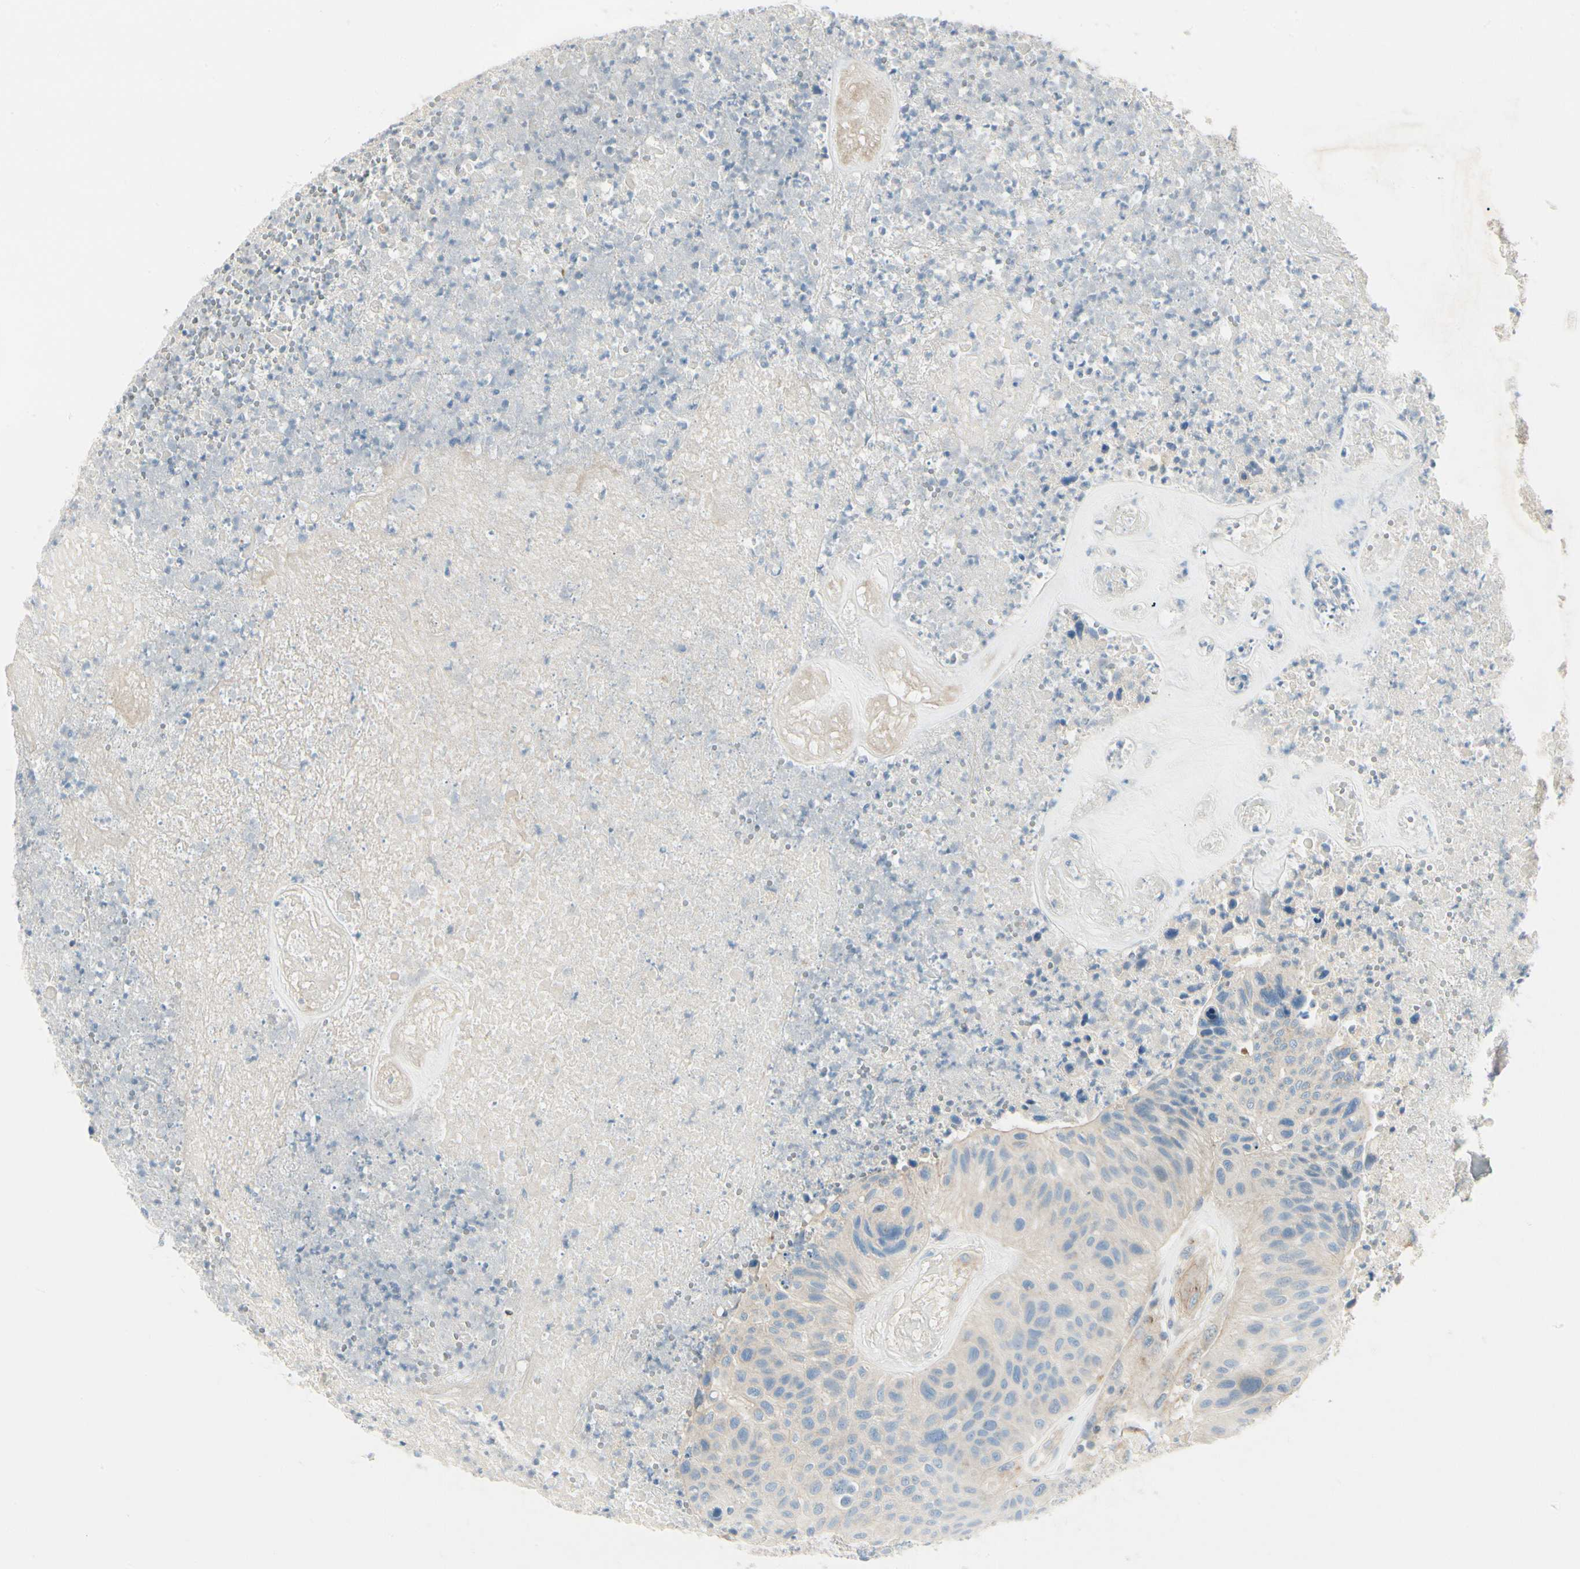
{"staining": {"intensity": "weak", "quantity": ">75%", "location": "cytoplasmic/membranous"}, "tissue": "urothelial cancer", "cell_type": "Tumor cells", "image_type": "cancer", "snomed": [{"axis": "morphology", "description": "Urothelial carcinoma, High grade"}, {"axis": "topography", "description": "Urinary bladder"}], "caption": "Urothelial cancer stained with DAB (3,3'-diaminobenzidine) immunohistochemistry reveals low levels of weak cytoplasmic/membranous expression in about >75% of tumor cells.", "gene": "ABCA3", "patient": {"sex": "male", "age": 66}}